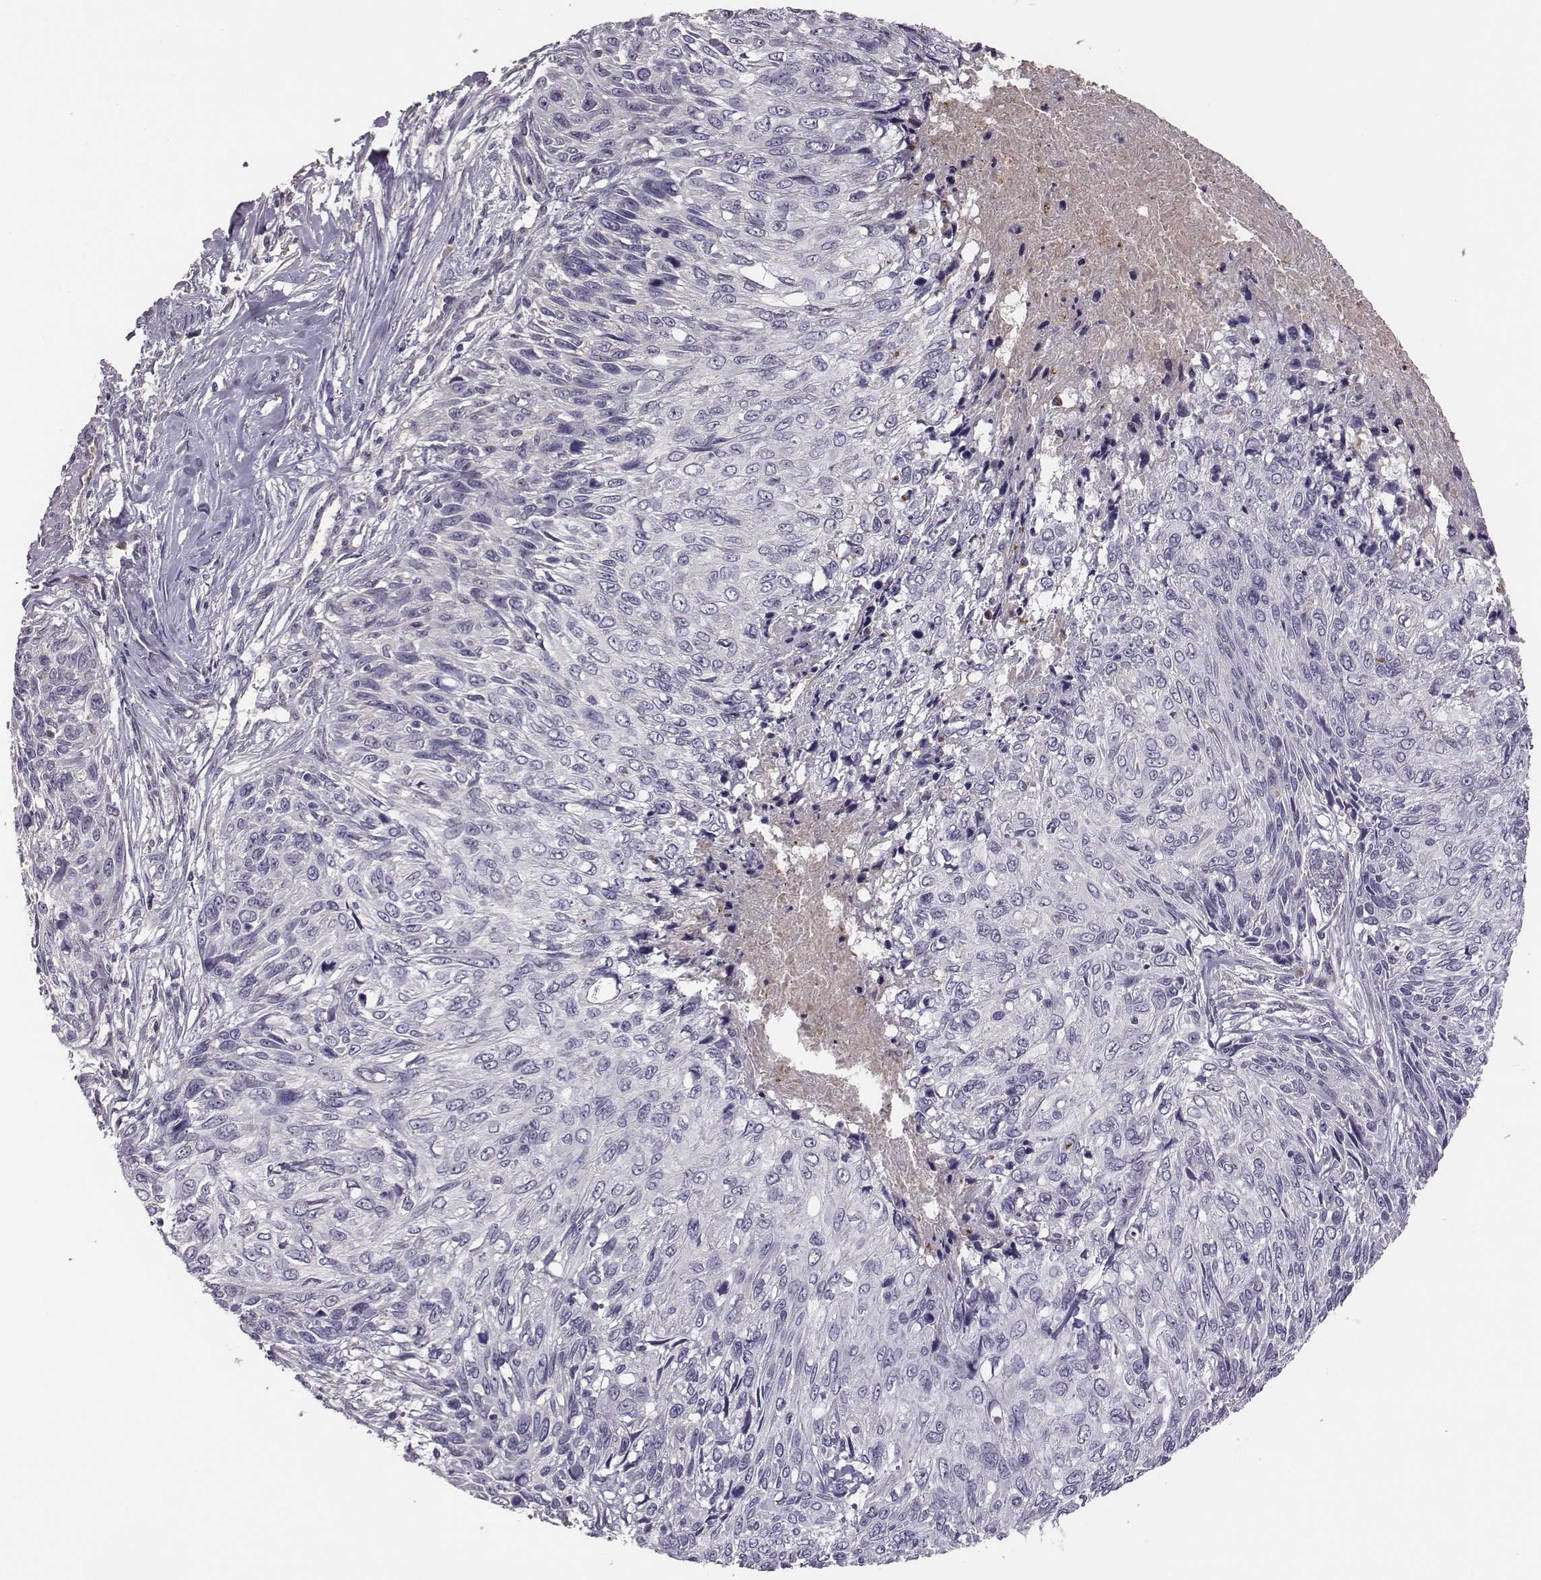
{"staining": {"intensity": "negative", "quantity": "none", "location": "none"}, "tissue": "skin cancer", "cell_type": "Tumor cells", "image_type": "cancer", "snomed": [{"axis": "morphology", "description": "Squamous cell carcinoma, NOS"}, {"axis": "topography", "description": "Skin"}], "caption": "Micrograph shows no significant protein staining in tumor cells of squamous cell carcinoma (skin).", "gene": "KMO", "patient": {"sex": "male", "age": 92}}